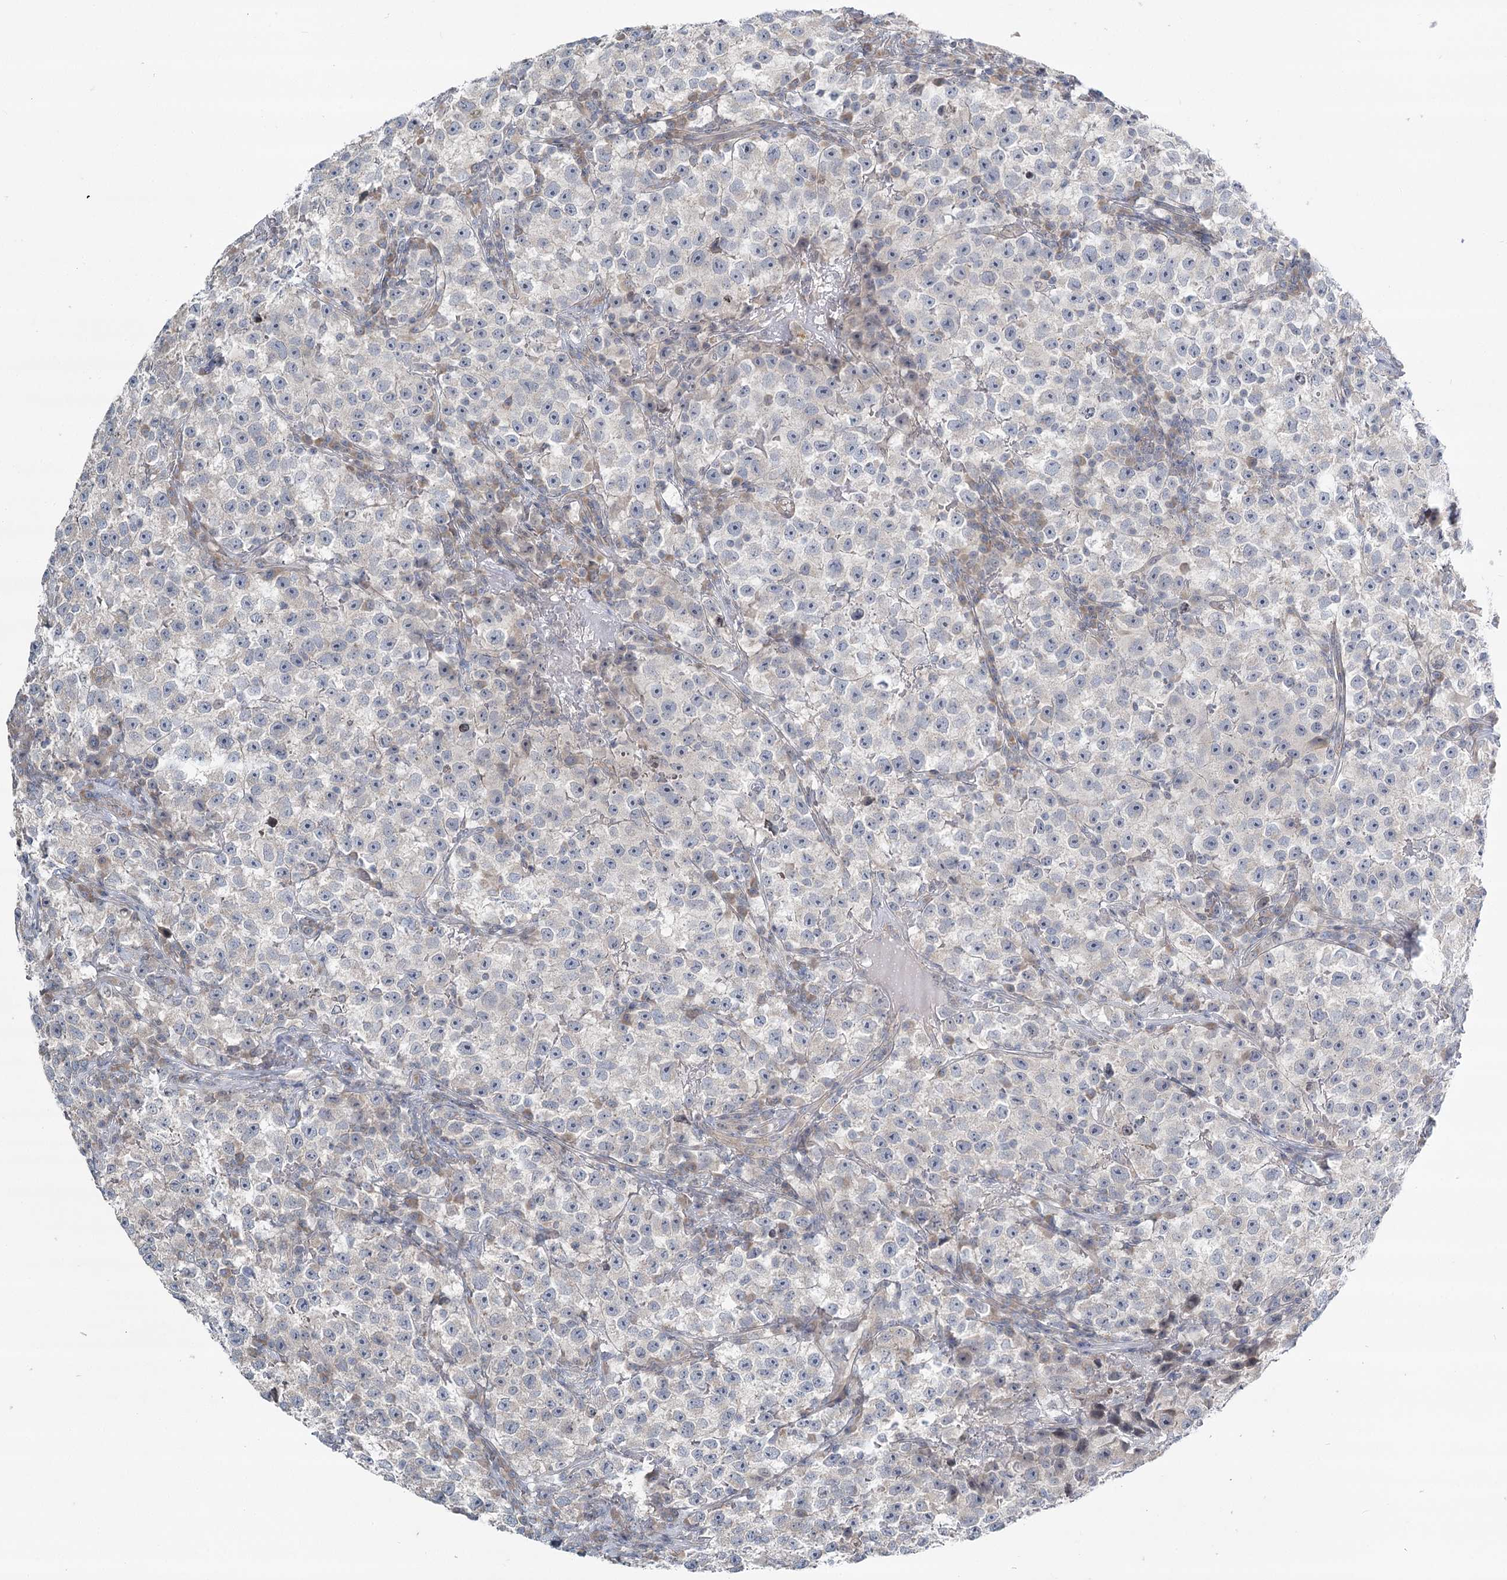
{"staining": {"intensity": "negative", "quantity": "none", "location": "none"}, "tissue": "testis cancer", "cell_type": "Tumor cells", "image_type": "cancer", "snomed": [{"axis": "morphology", "description": "Seminoma, NOS"}, {"axis": "topography", "description": "Testis"}], "caption": "Immunohistochemistry photomicrograph of neoplastic tissue: testis cancer (seminoma) stained with DAB demonstrates no significant protein expression in tumor cells.", "gene": "SPINK13", "patient": {"sex": "male", "age": 22}}